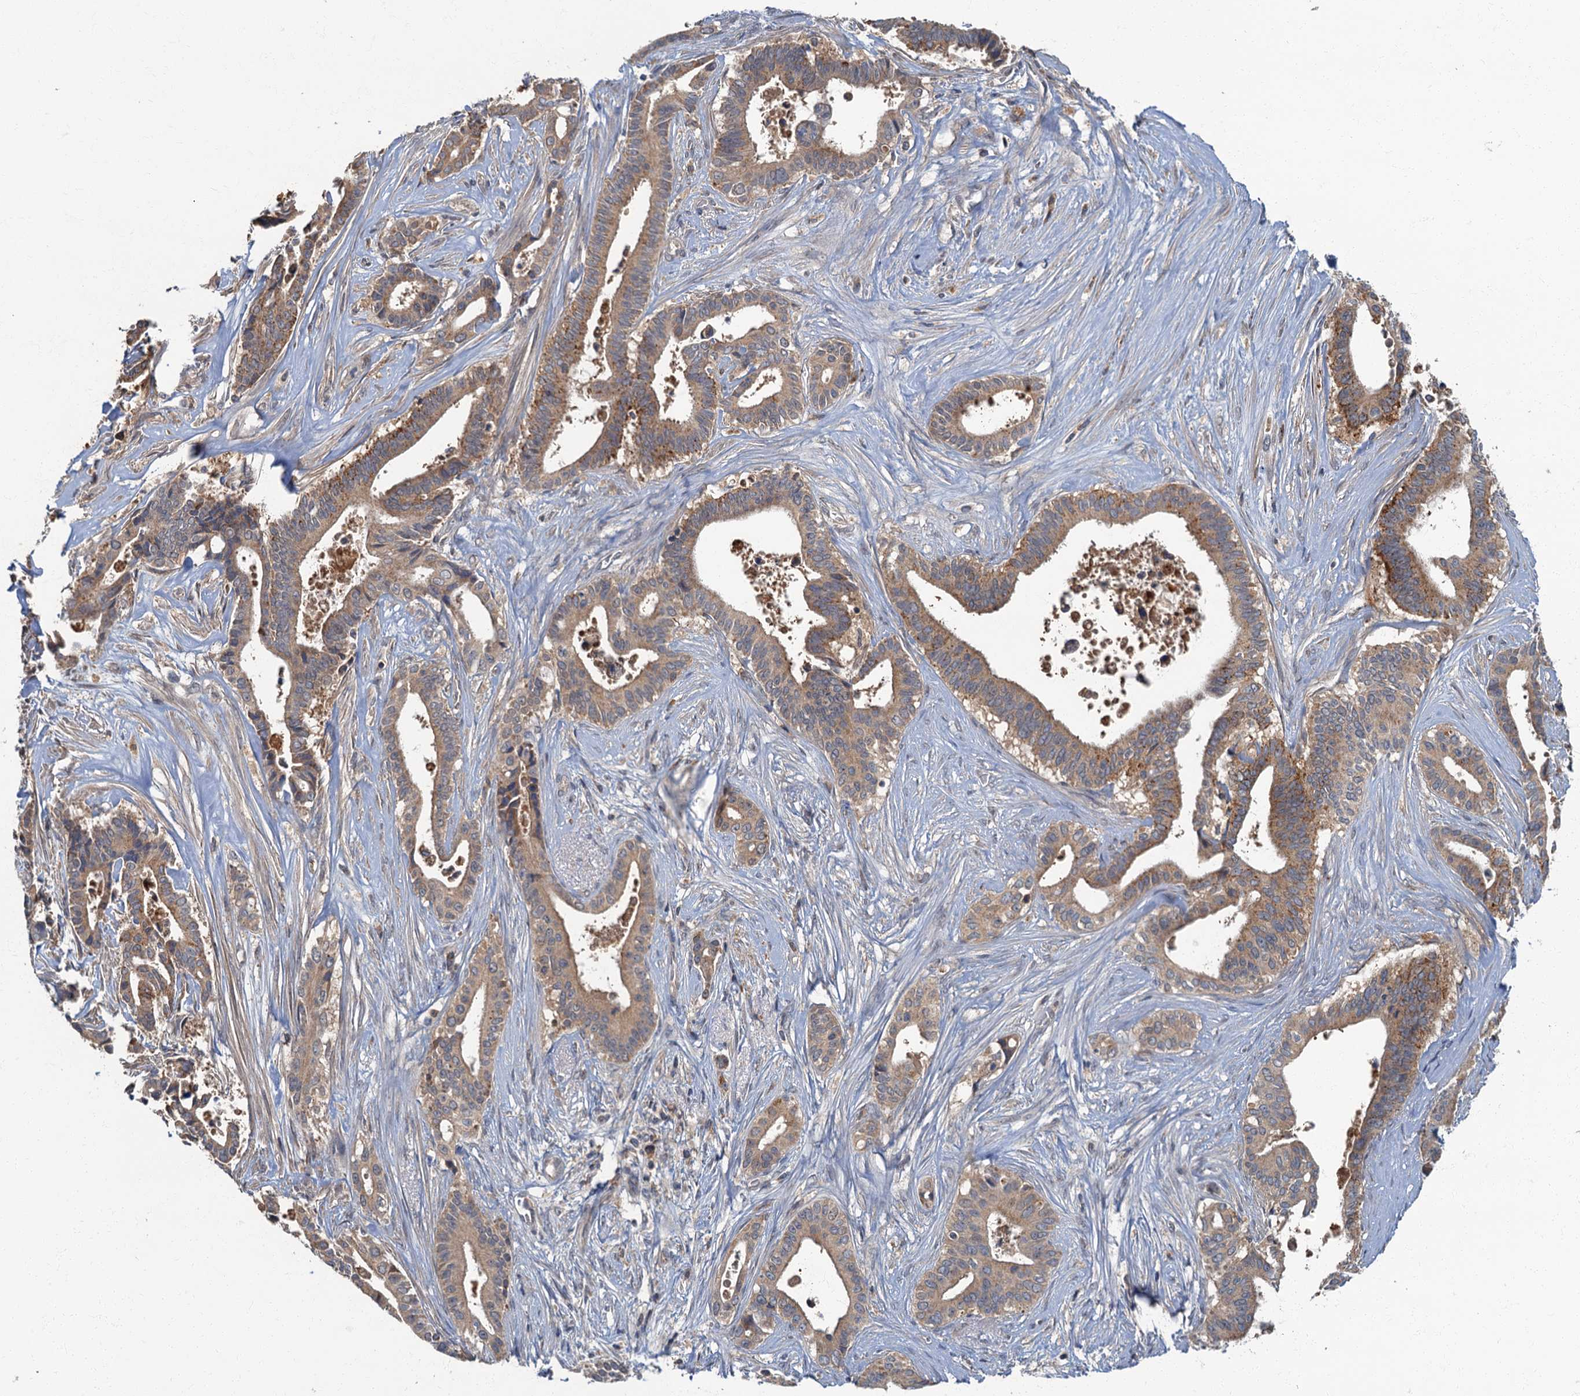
{"staining": {"intensity": "moderate", "quantity": "25%-75%", "location": "cytoplasmic/membranous"}, "tissue": "pancreatic cancer", "cell_type": "Tumor cells", "image_type": "cancer", "snomed": [{"axis": "morphology", "description": "Adenocarcinoma, NOS"}, {"axis": "topography", "description": "Pancreas"}], "caption": "Adenocarcinoma (pancreatic) tissue displays moderate cytoplasmic/membranous staining in about 25%-75% of tumor cells", "gene": "WDCP", "patient": {"sex": "female", "age": 77}}